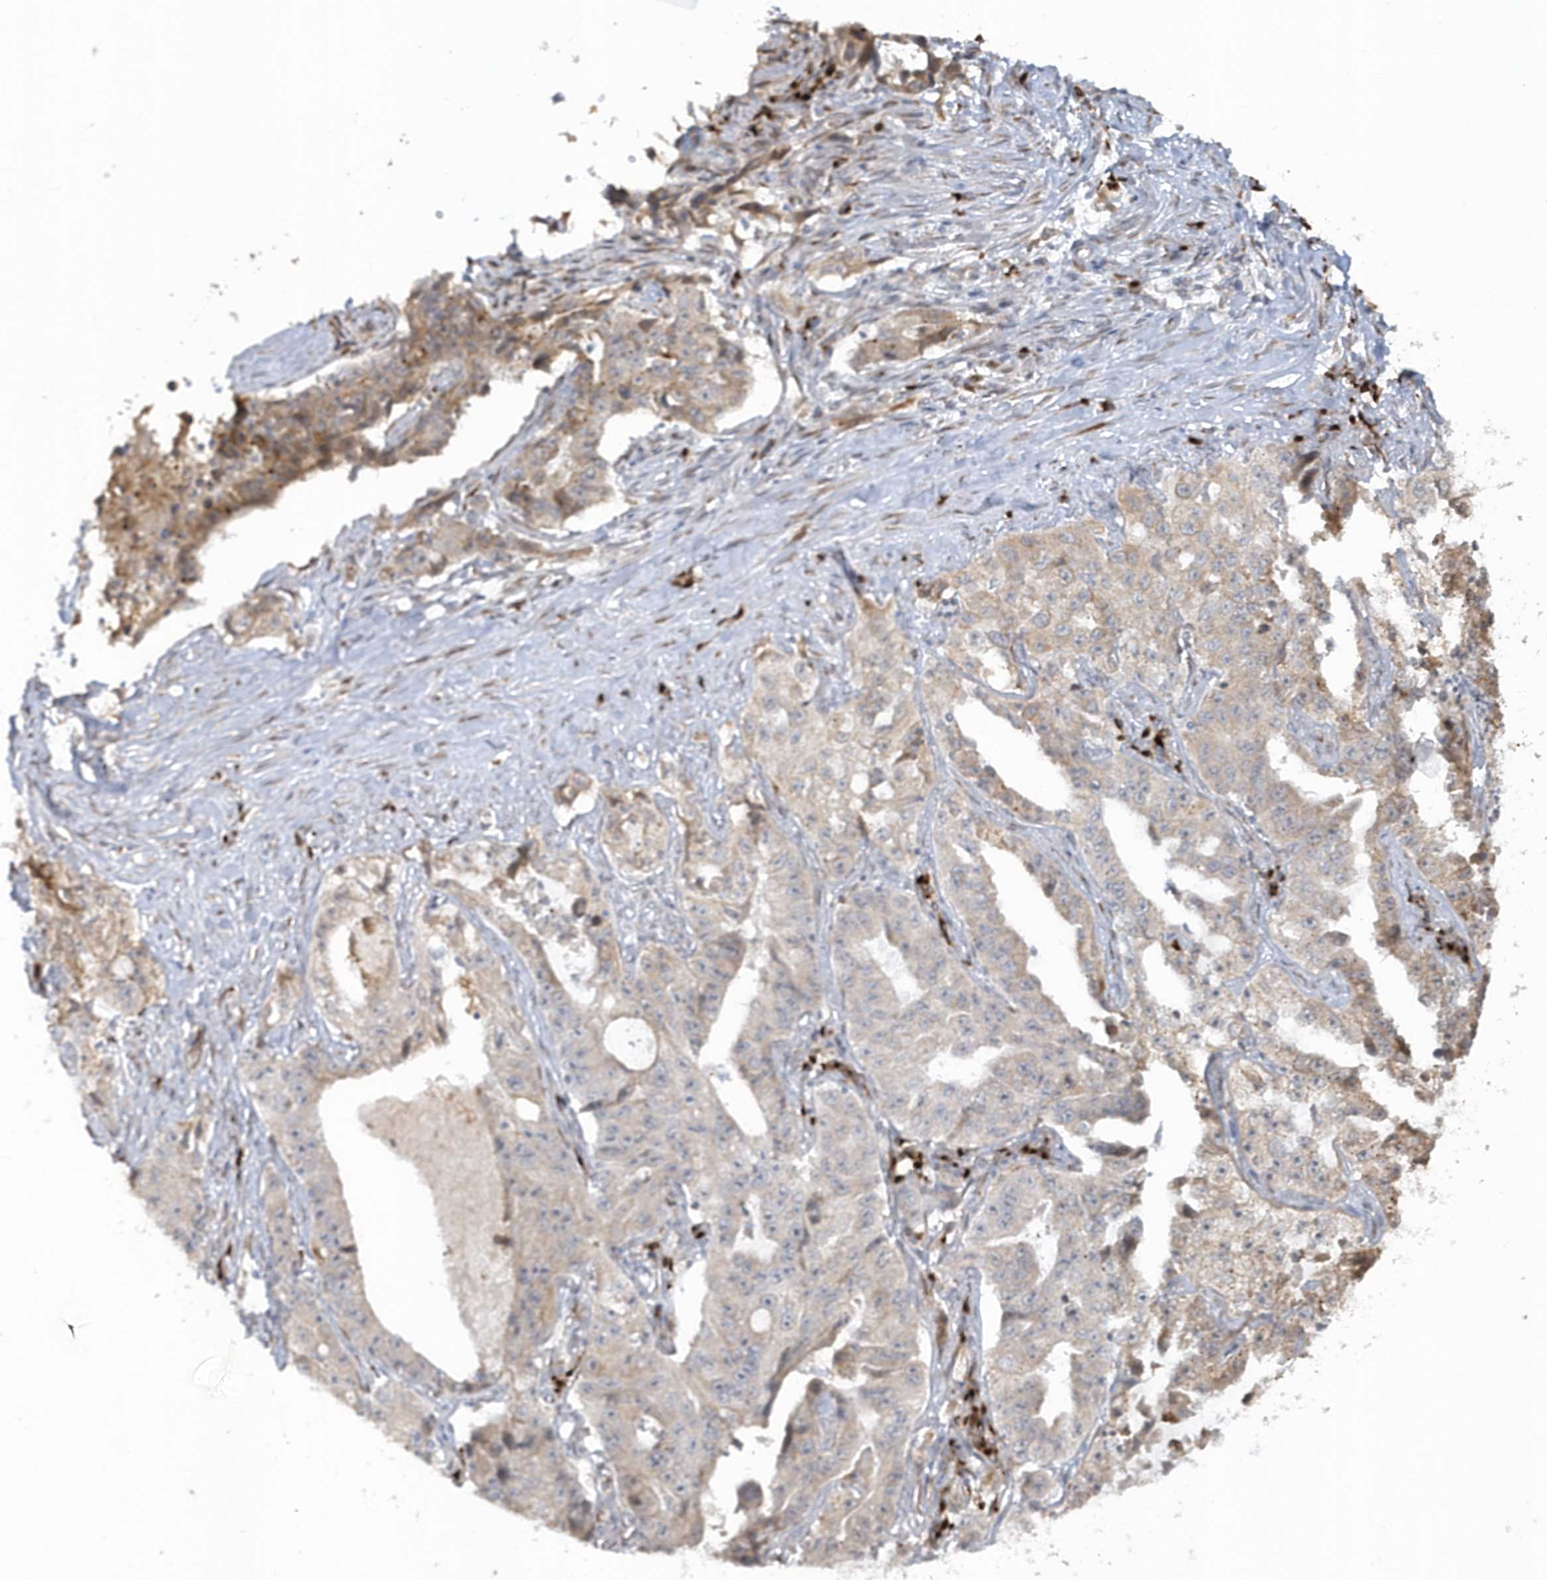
{"staining": {"intensity": "weak", "quantity": "<25%", "location": "cytoplasmic/membranous"}, "tissue": "lung cancer", "cell_type": "Tumor cells", "image_type": "cancer", "snomed": [{"axis": "morphology", "description": "Adenocarcinoma, NOS"}, {"axis": "topography", "description": "Lung"}], "caption": "Tumor cells are negative for protein expression in human adenocarcinoma (lung).", "gene": "DHFR", "patient": {"sex": "female", "age": 51}}